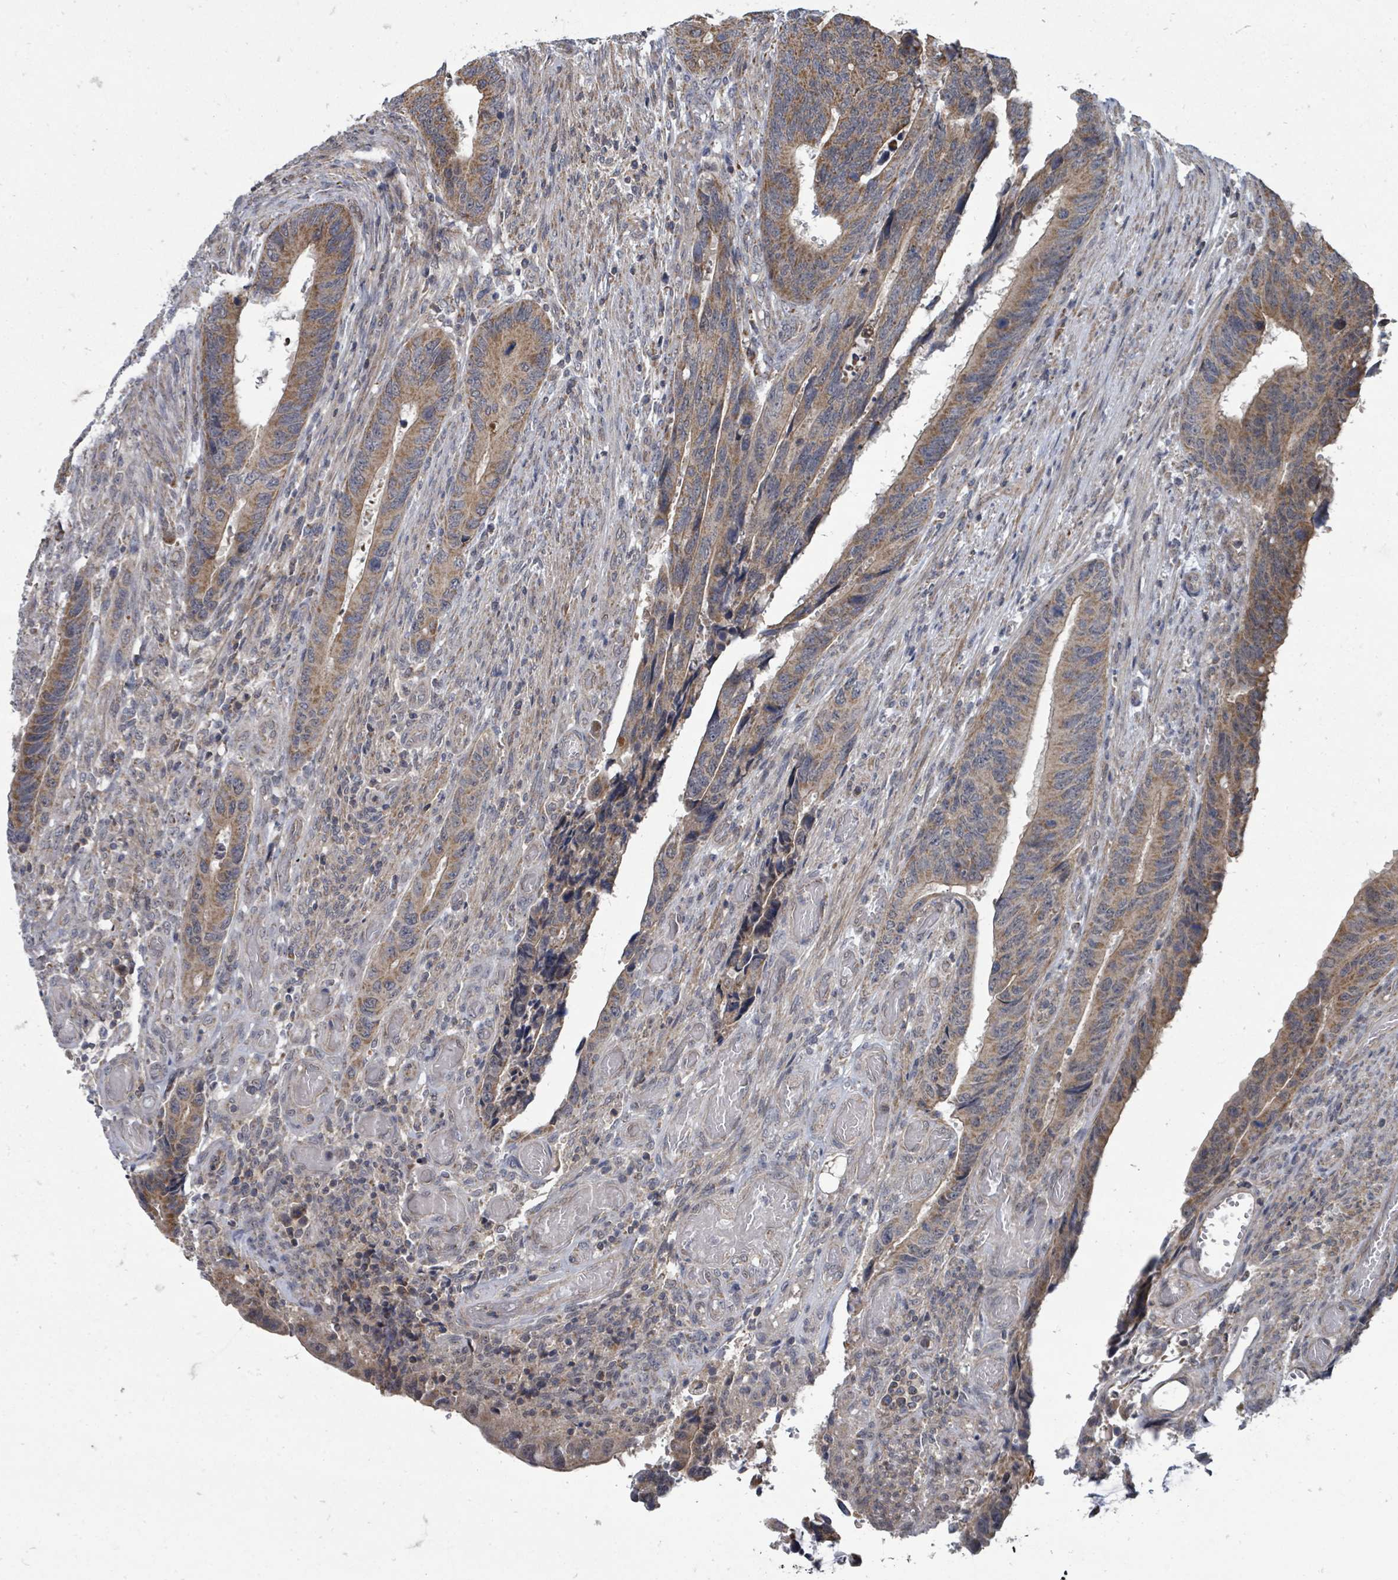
{"staining": {"intensity": "moderate", "quantity": ">75%", "location": "cytoplasmic/membranous"}, "tissue": "colorectal cancer", "cell_type": "Tumor cells", "image_type": "cancer", "snomed": [{"axis": "morphology", "description": "Adenocarcinoma, NOS"}, {"axis": "topography", "description": "Colon"}], "caption": "A brown stain labels moderate cytoplasmic/membranous staining of a protein in human colorectal adenocarcinoma tumor cells.", "gene": "MAGOHB", "patient": {"sex": "male", "age": 87}}